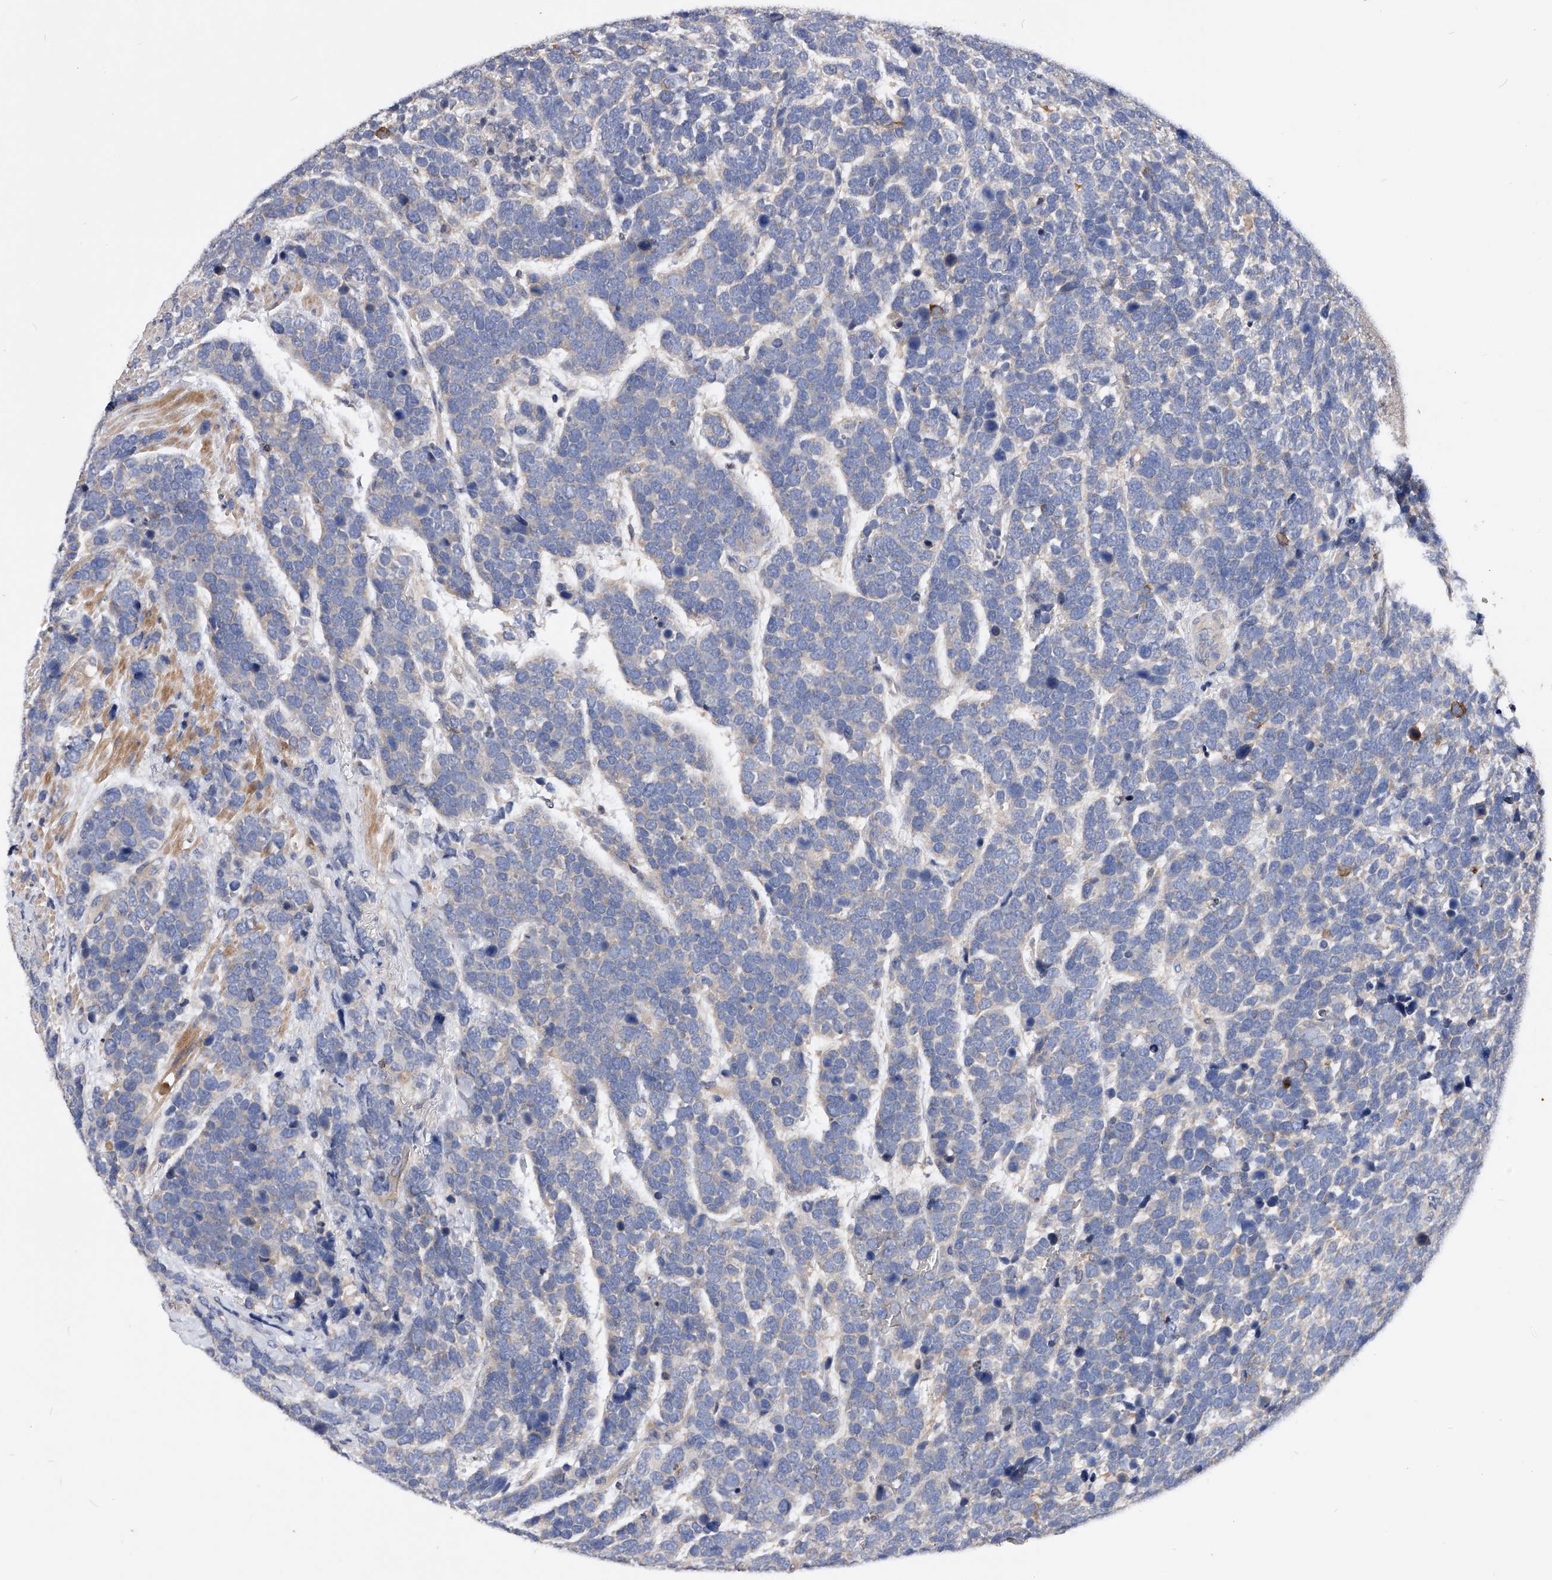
{"staining": {"intensity": "negative", "quantity": "none", "location": "none"}, "tissue": "urothelial cancer", "cell_type": "Tumor cells", "image_type": "cancer", "snomed": [{"axis": "morphology", "description": "Urothelial carcinoma, High grade"}, {"axis": "topography", "description": "Urinary bladder"}], "caption": "Human high-grade urothelial carcinoma stained for a protein using IHC exhibits no expression in tumor cells.", "gene": "ARL4C", "patient": {"sex": "female", "age": 82}}